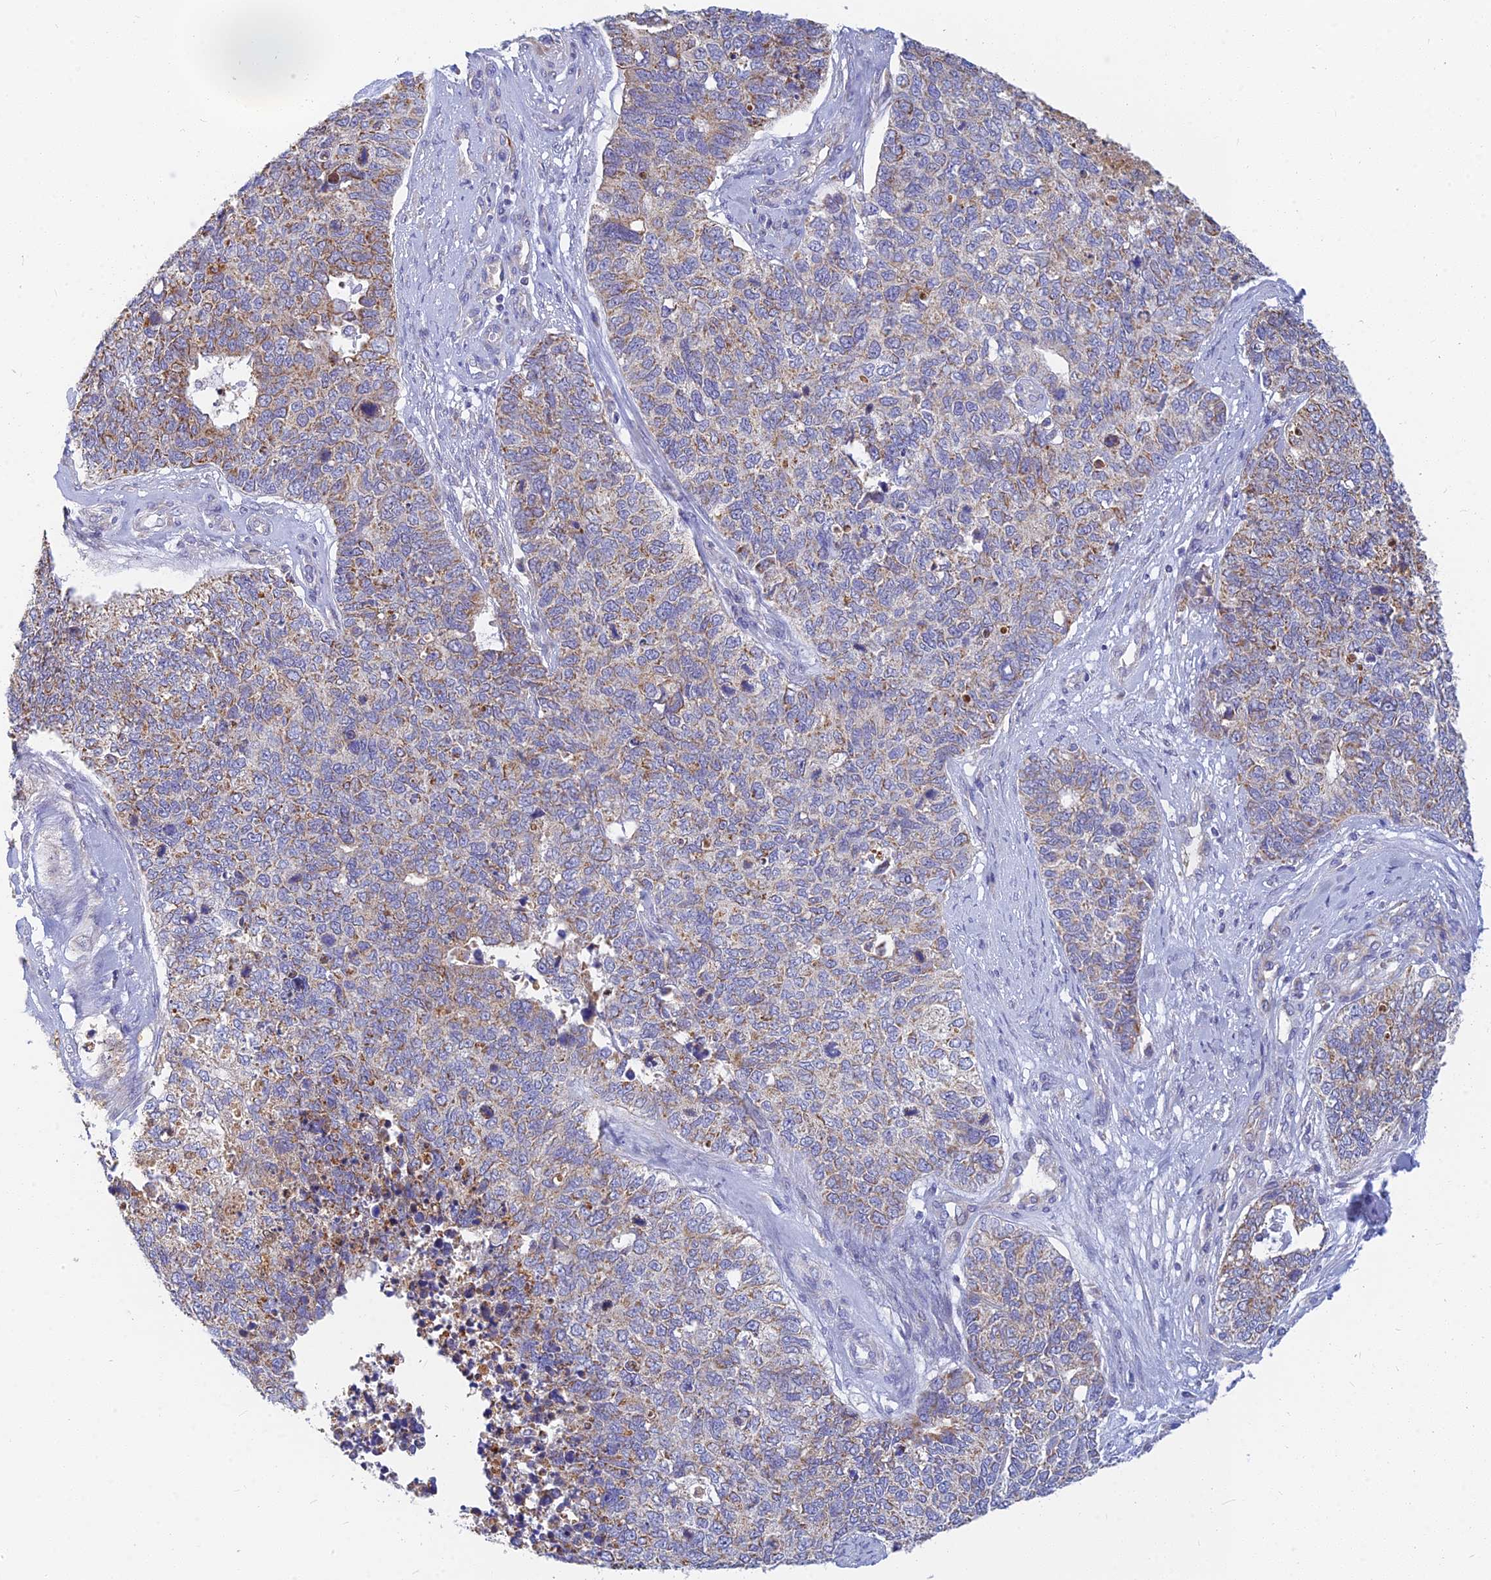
{"staining": {"intensity": "weak", "quantity": ">75%", "location": "cytoplasmic/membranous"}, "tissue": "cervical cancer", "cell_type": "Tumor cells", "image_type": "cancer", "snomed": [{"axis": "morphology", "description": "Squamous cell carcinoma, NOS"}, {"axis": "topography", "description": "Cervix"}], "caption": "Immunohistochemical staining of human cervical cancer (squamous cell carcinoma) reveals low levels of weak cytoplasmic/membranous protein expression in about >75% of tumor cells.", "gene": "CACNA1B", "patient": {"sex": "female", "age": 63}}